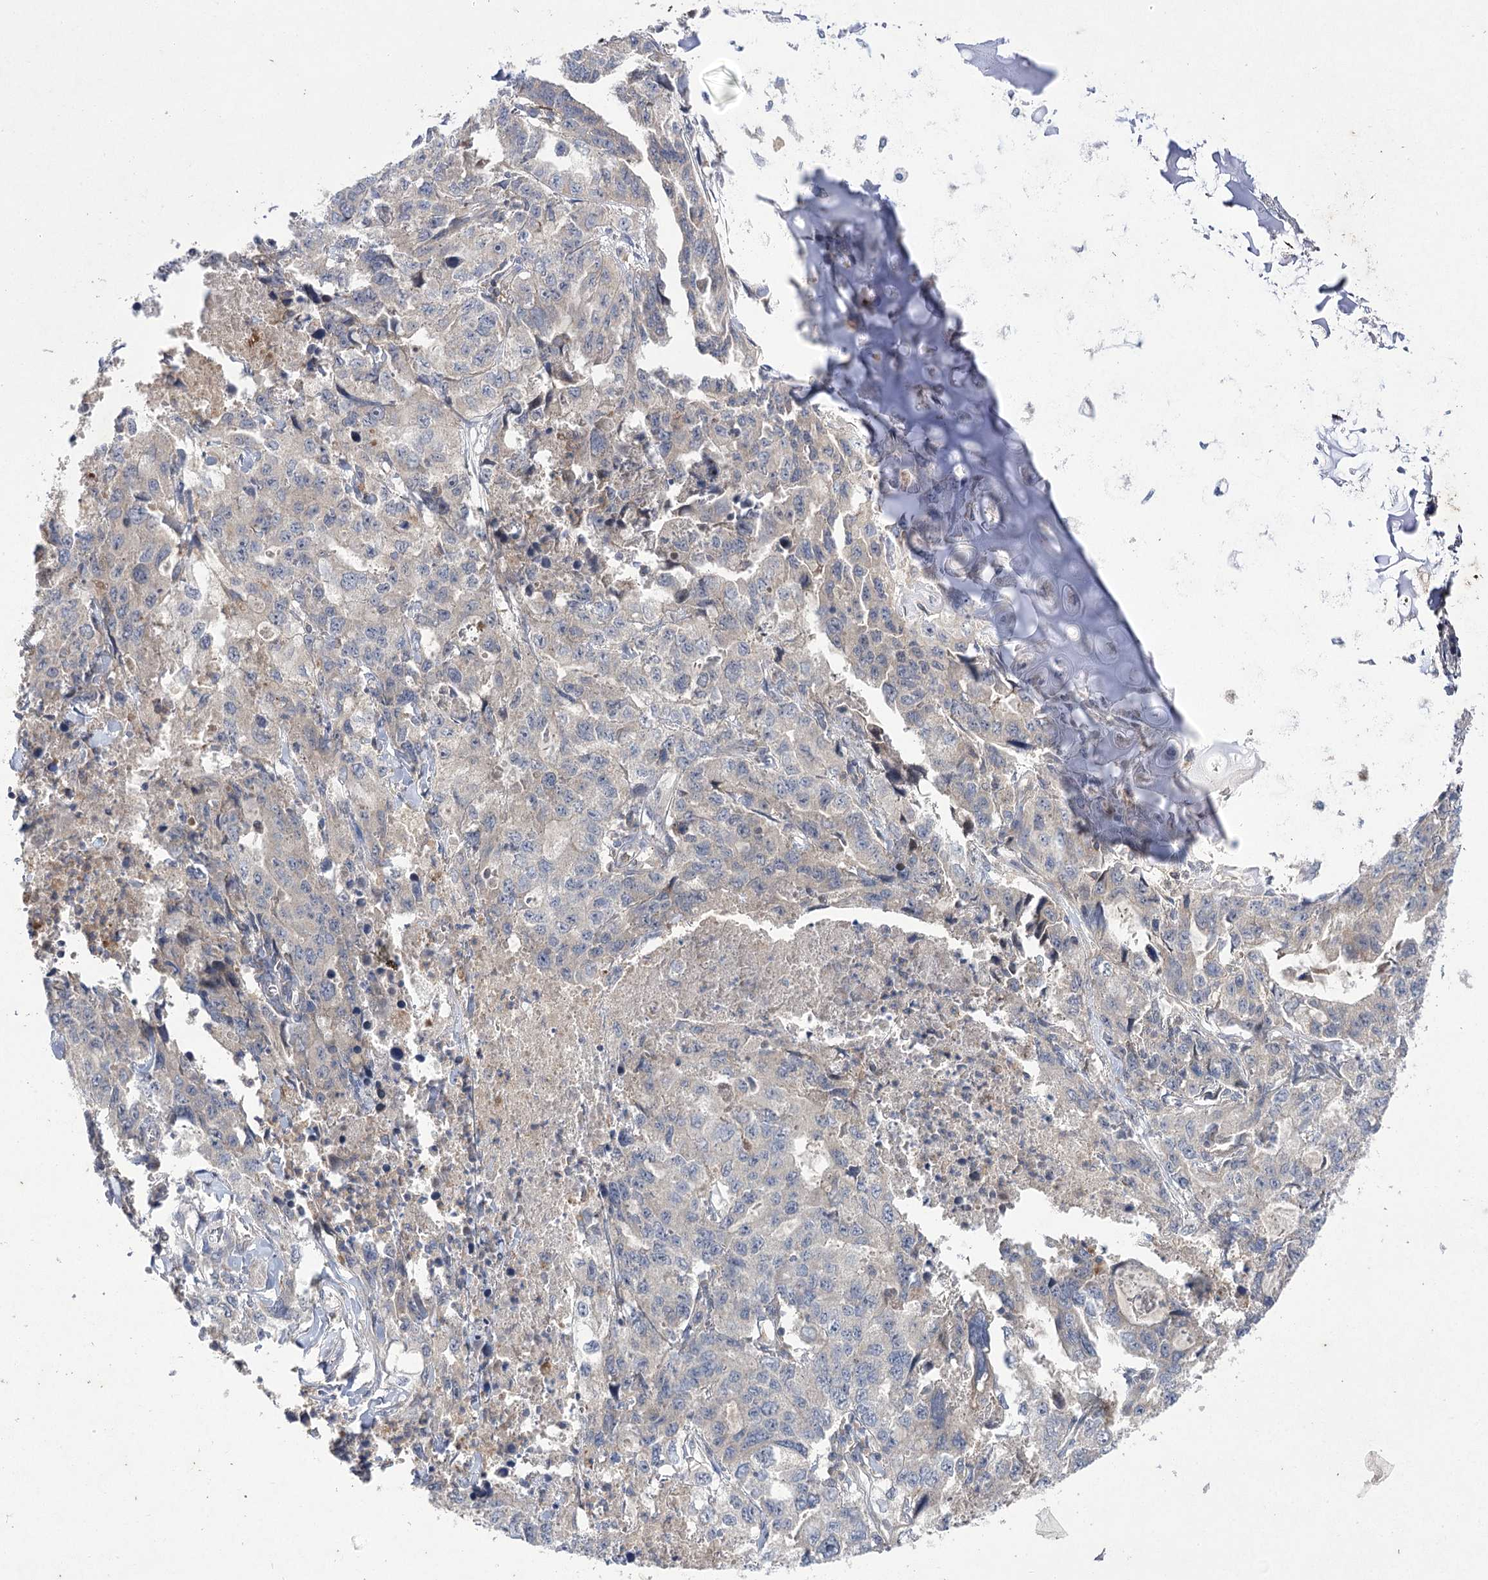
{"staining": {"intensity": "weak", "quantity": "<25%", "location": "cytoplasmic/membranous"}, "tissue": "lung cancer", "cell_type": "Tumor cells", "image_type": "cancer", "snomed": [{"axis": "morphology", "description": "Adenocarcinoma, NOS"}, {"axis": "topography", "description": "Lung"}], "caption": "A photomicrograph of human adenocarcinoma (lung) is negative for staining in tumor cells. (DAB immunohistochemistry (IHC) visualized using brightfield microscopy, high magnification).", "gene": "BCR", "patient": {"sex": "female", "age": 51}}